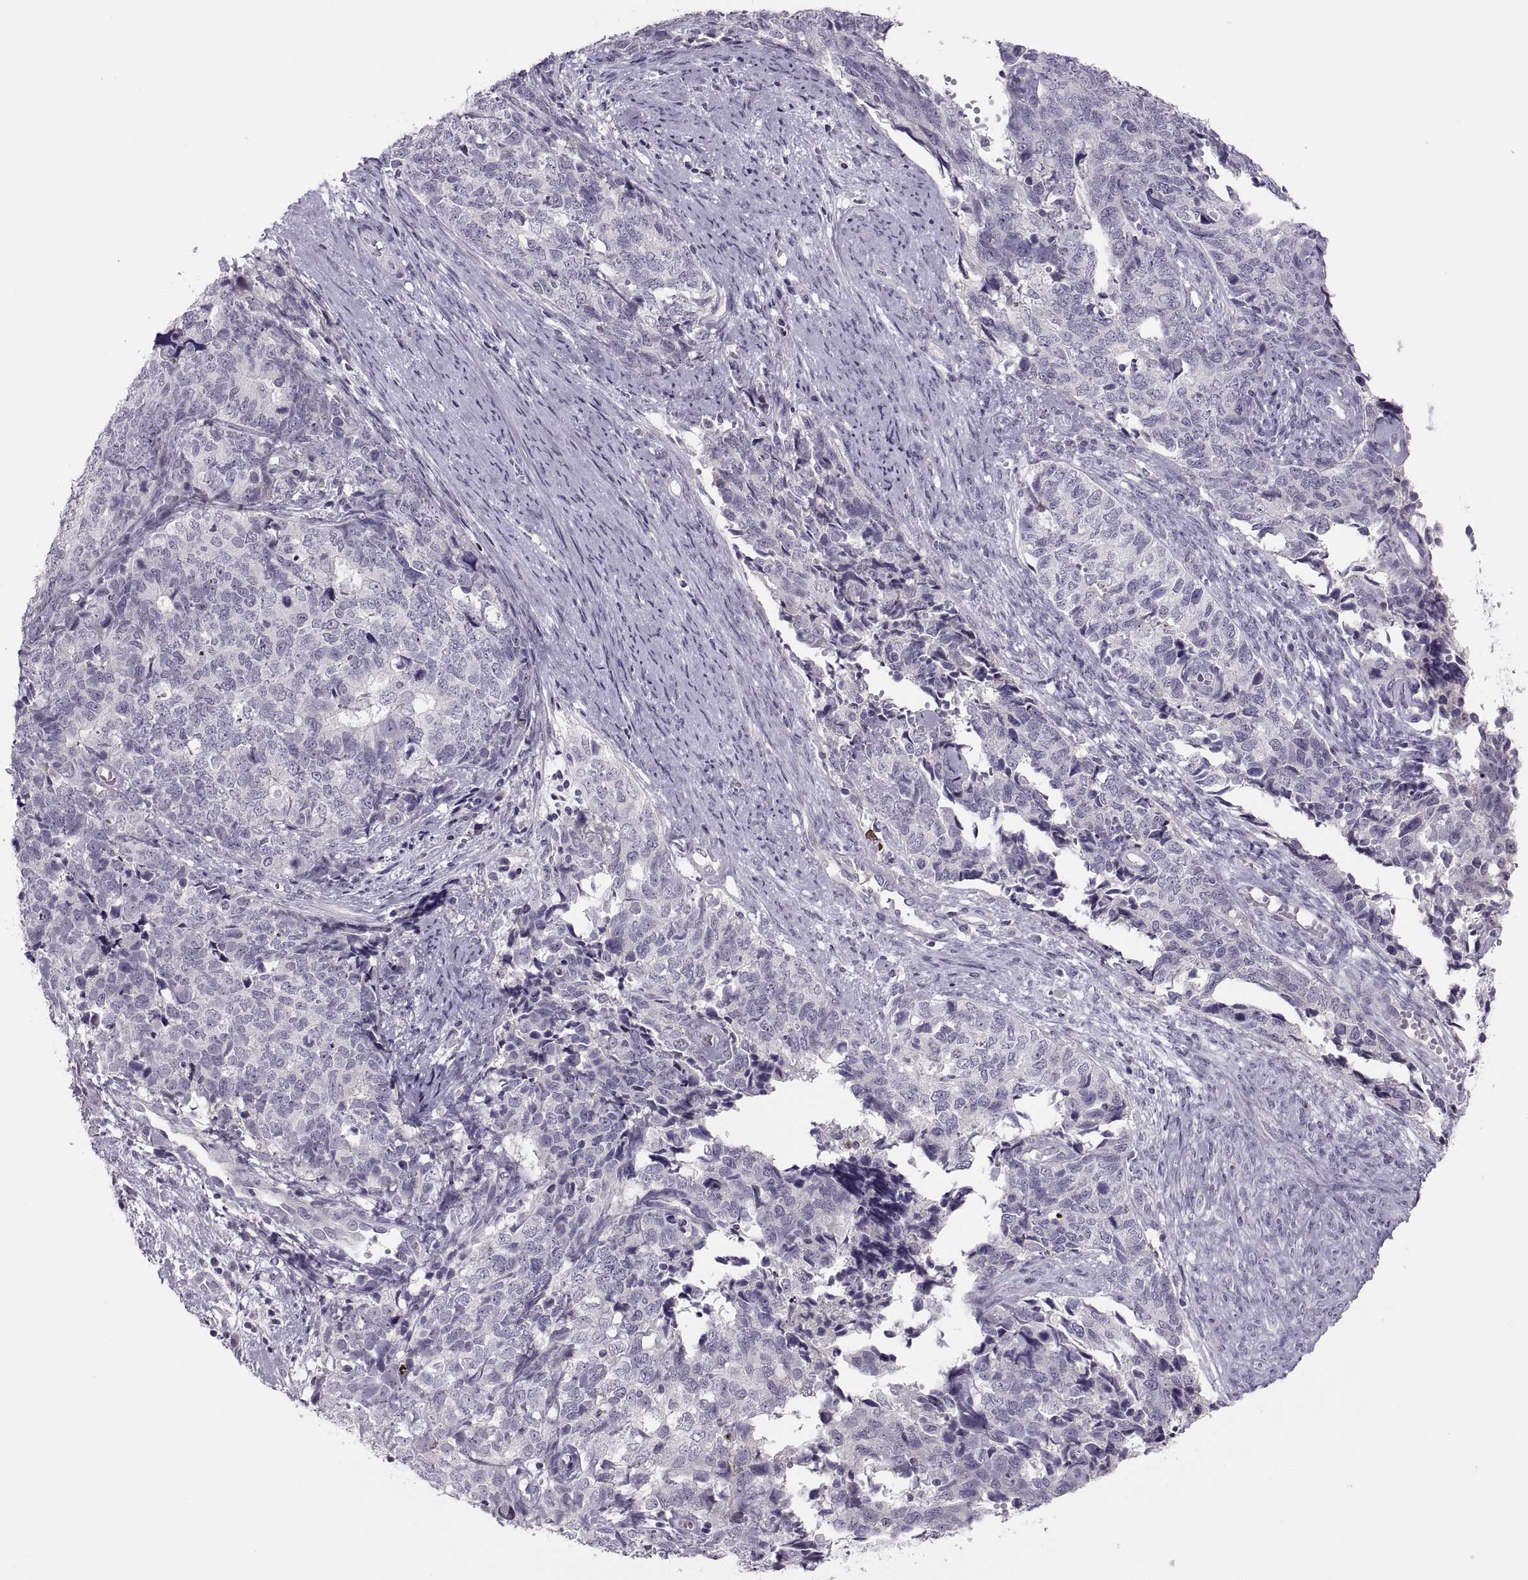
{"staining": {"intensity": "negative", "quantity": "none", "location": "none"}, "tissue": "cervical cancer", "cell_type": "Tumor cells", "image_type": "cancer", "snomed": [{"axis": "morphology", "description": "Squamous cell carcinoma, NOS"}, {"axis": "topography", "description": "Cervix"}], "caption": "The image shows no significant expression in tumor cells of cervical cancer. Brightfield microscopy of immunohistochemistry (IHC) stained with DAB (brown) and hematoxylin (blue), captured at high magnification.", "gene": "CHCT1", "patient": {"sex": "female", "age": 63}}